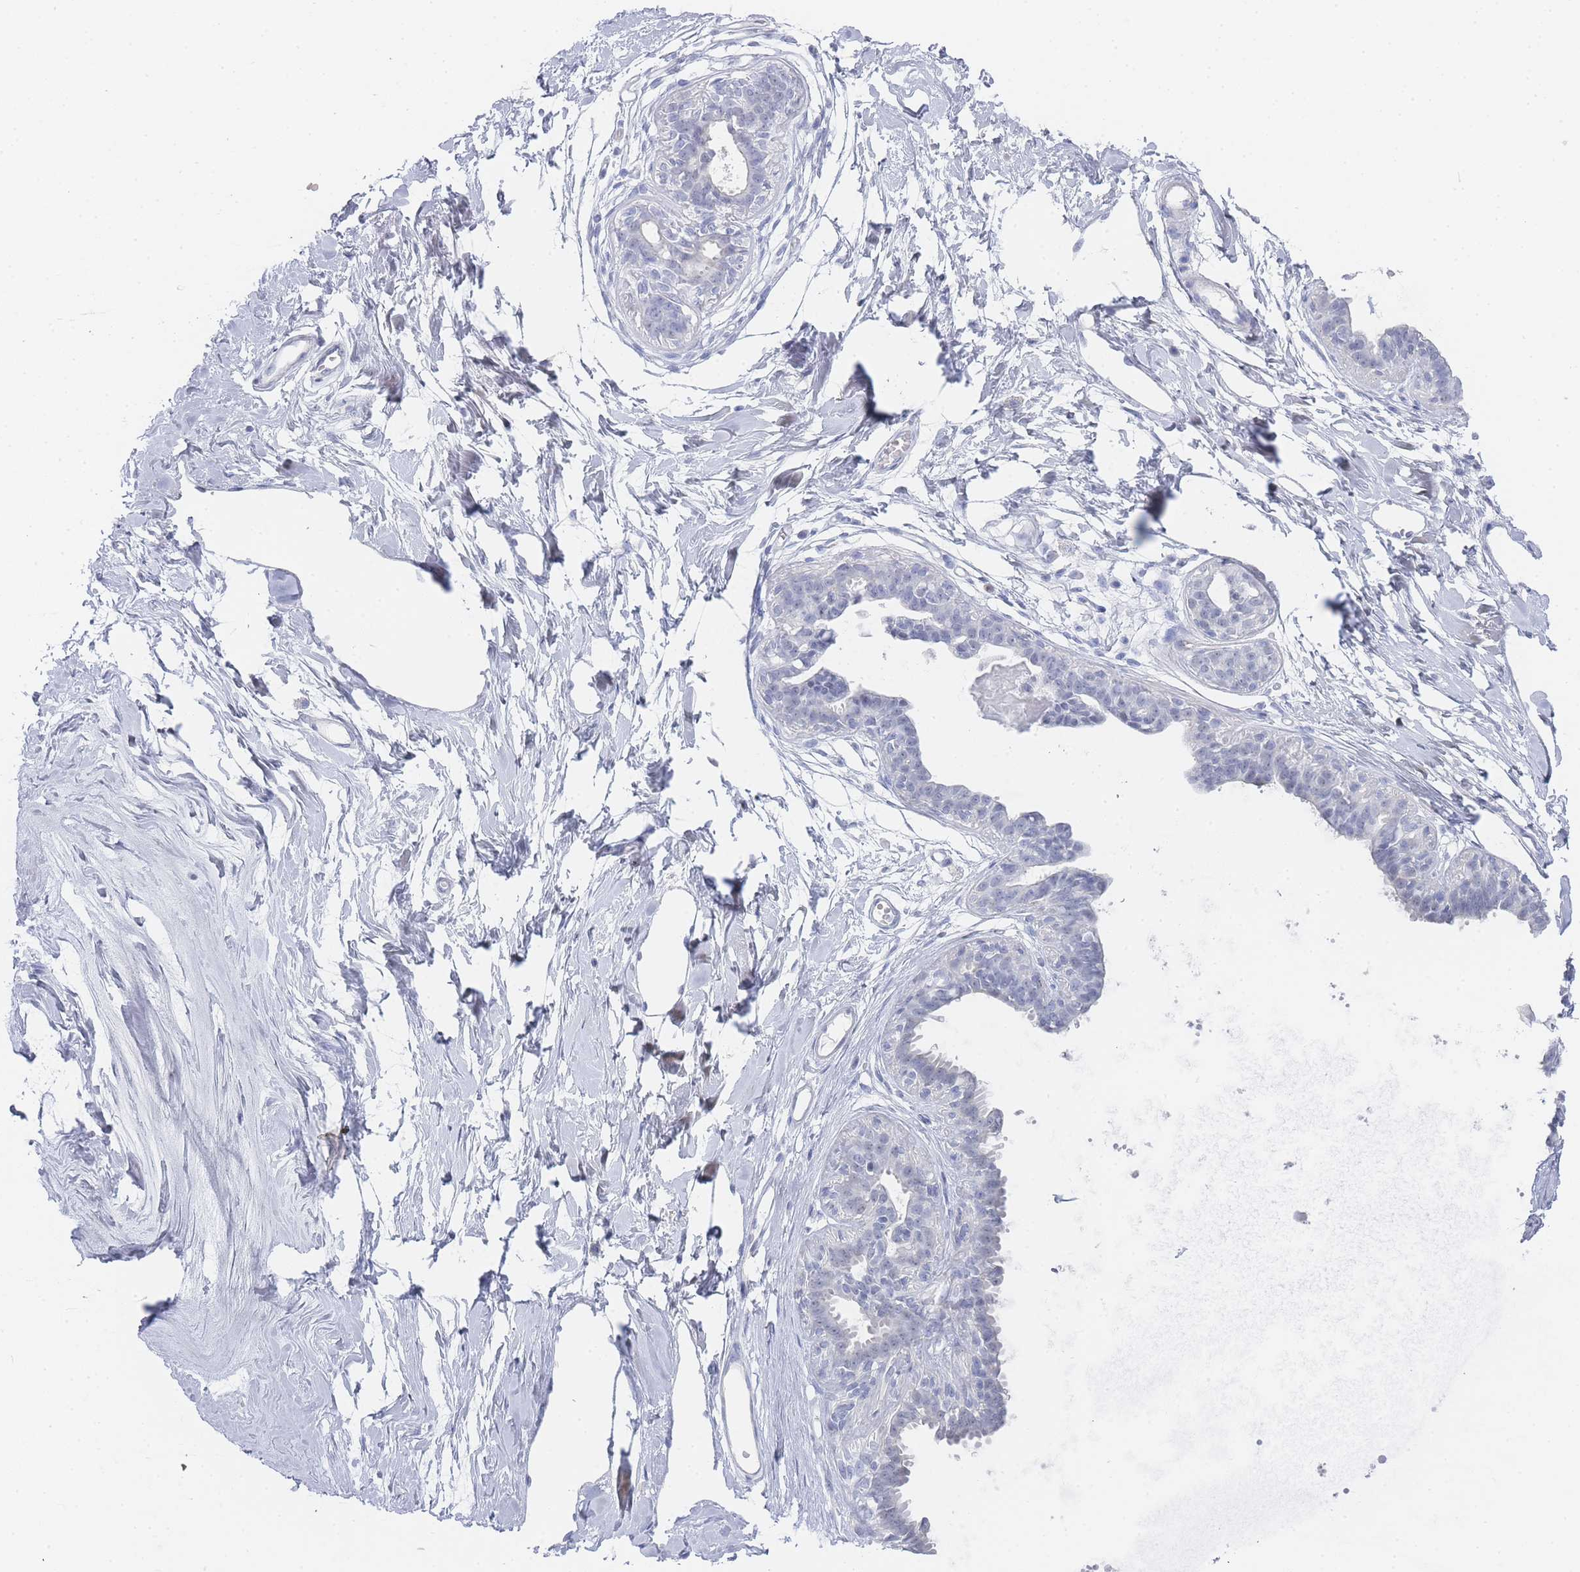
{"staining": {"intensity": "negative", "quantity": "none", "location": "none"}, "tissue": "breast", "cell_type": "Adipocytes", "image_type": "normal", "snomed": [{"axis": "morphology", "description": "Normal tissue, NOS"}, {"axis": "topography", "description": "Breast"}], "caption": "Immunohistochemistry photomicrograph of benign breast: breast stained with DAB reveals no significant protein expression in adipocytes. The staining is performed using DAB brown chromogen with nuclei counter-stained in using hematoxylin.", "gene": "IMPG1", "patient": {"sex": "female", "age": 45}}